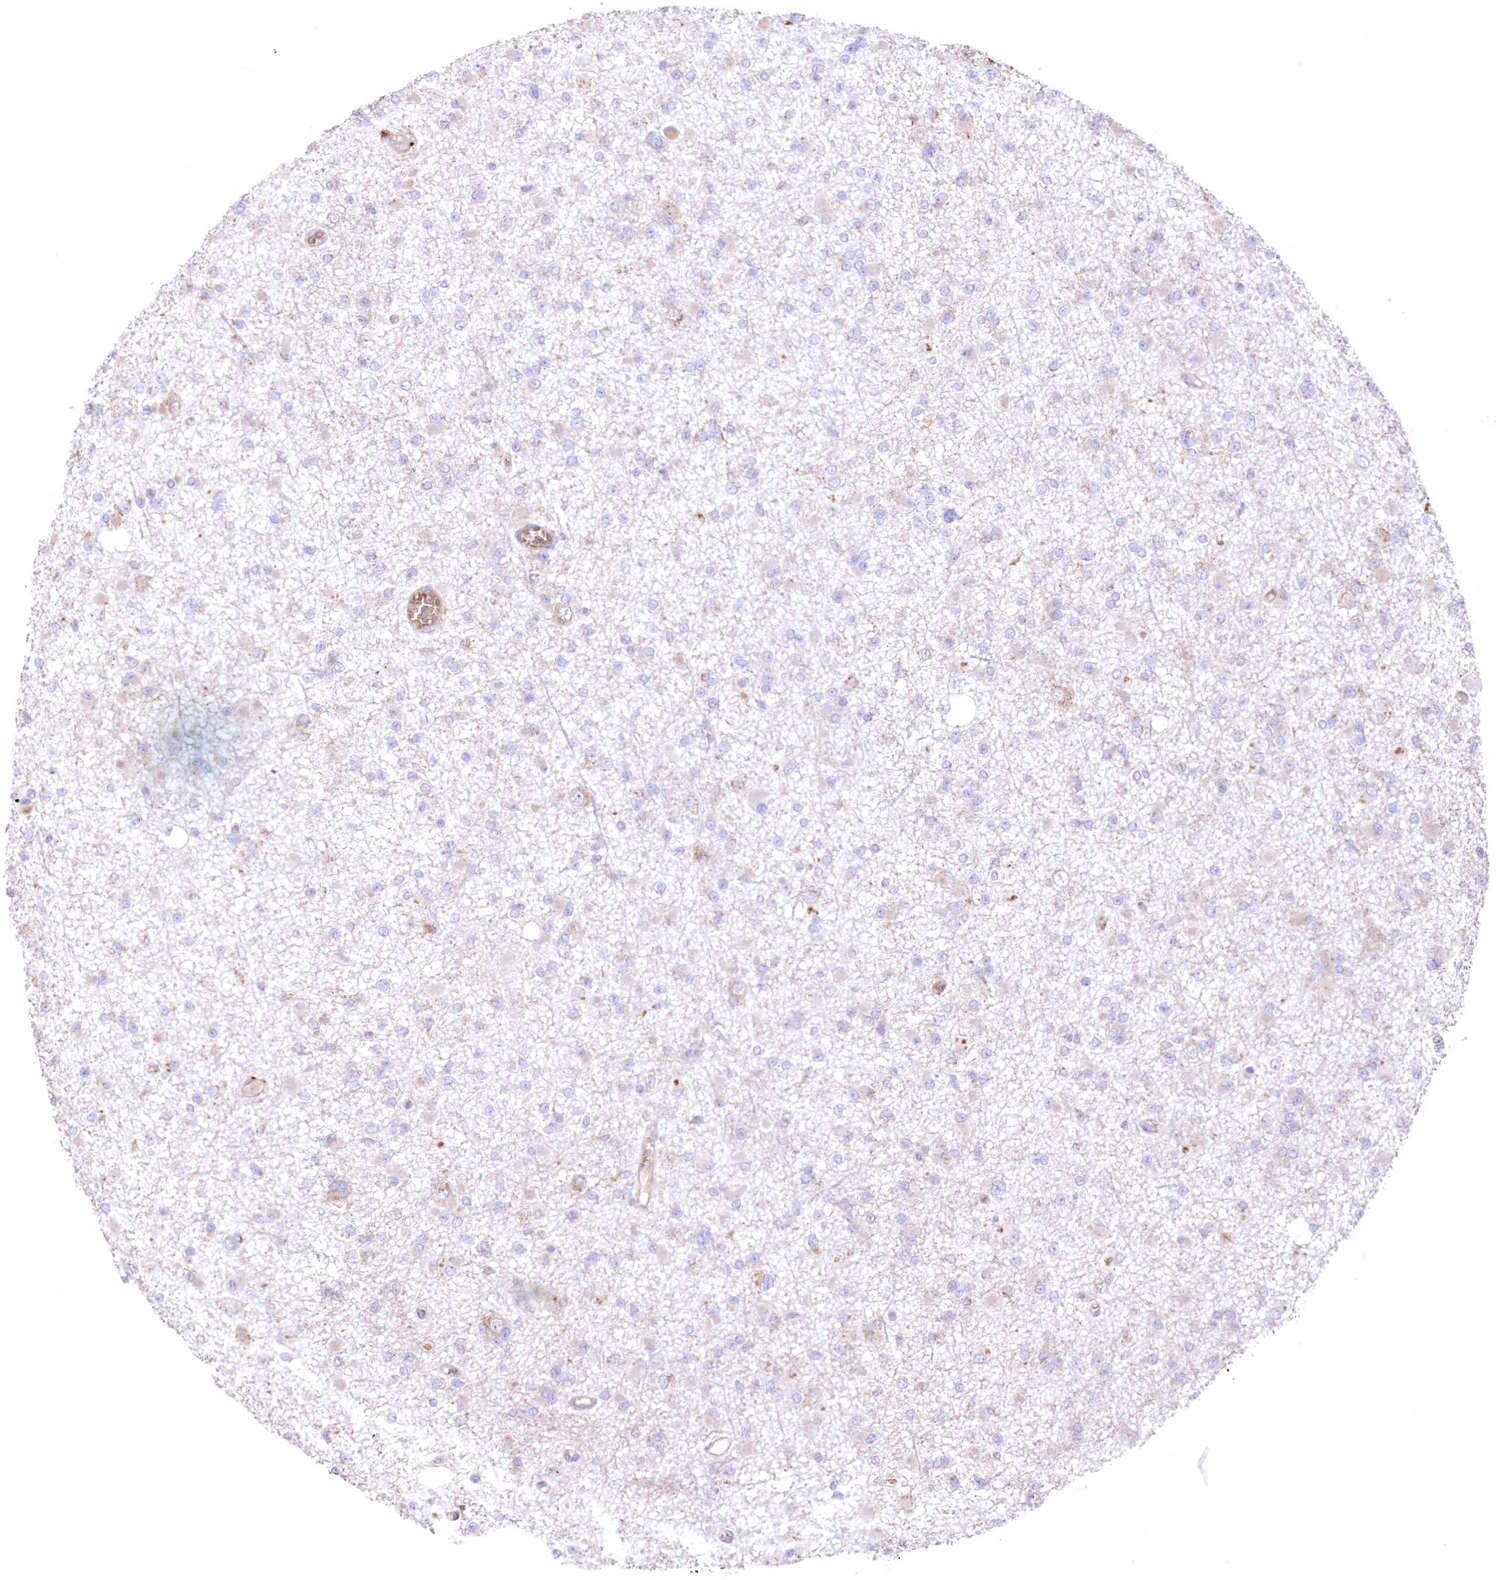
{"staining": {"intensity": "negative", "quantity": "none", "location": "none"}, "tissue": "glioma", "cell_type": "Tumor cells", "image_type": "cancer", "snomed": [{"axis": "morphology", "description": "Glioma, malignant, Low grade"}, {"axis": "topography", "description": "Brain"}], "caption": "Immunohistochemical staining of human malignant low-grade glioma demonstrates no significant positivity in tumor cells.", "gene": "FCHO2", "patient": {"sex": "female", "age": 22}}